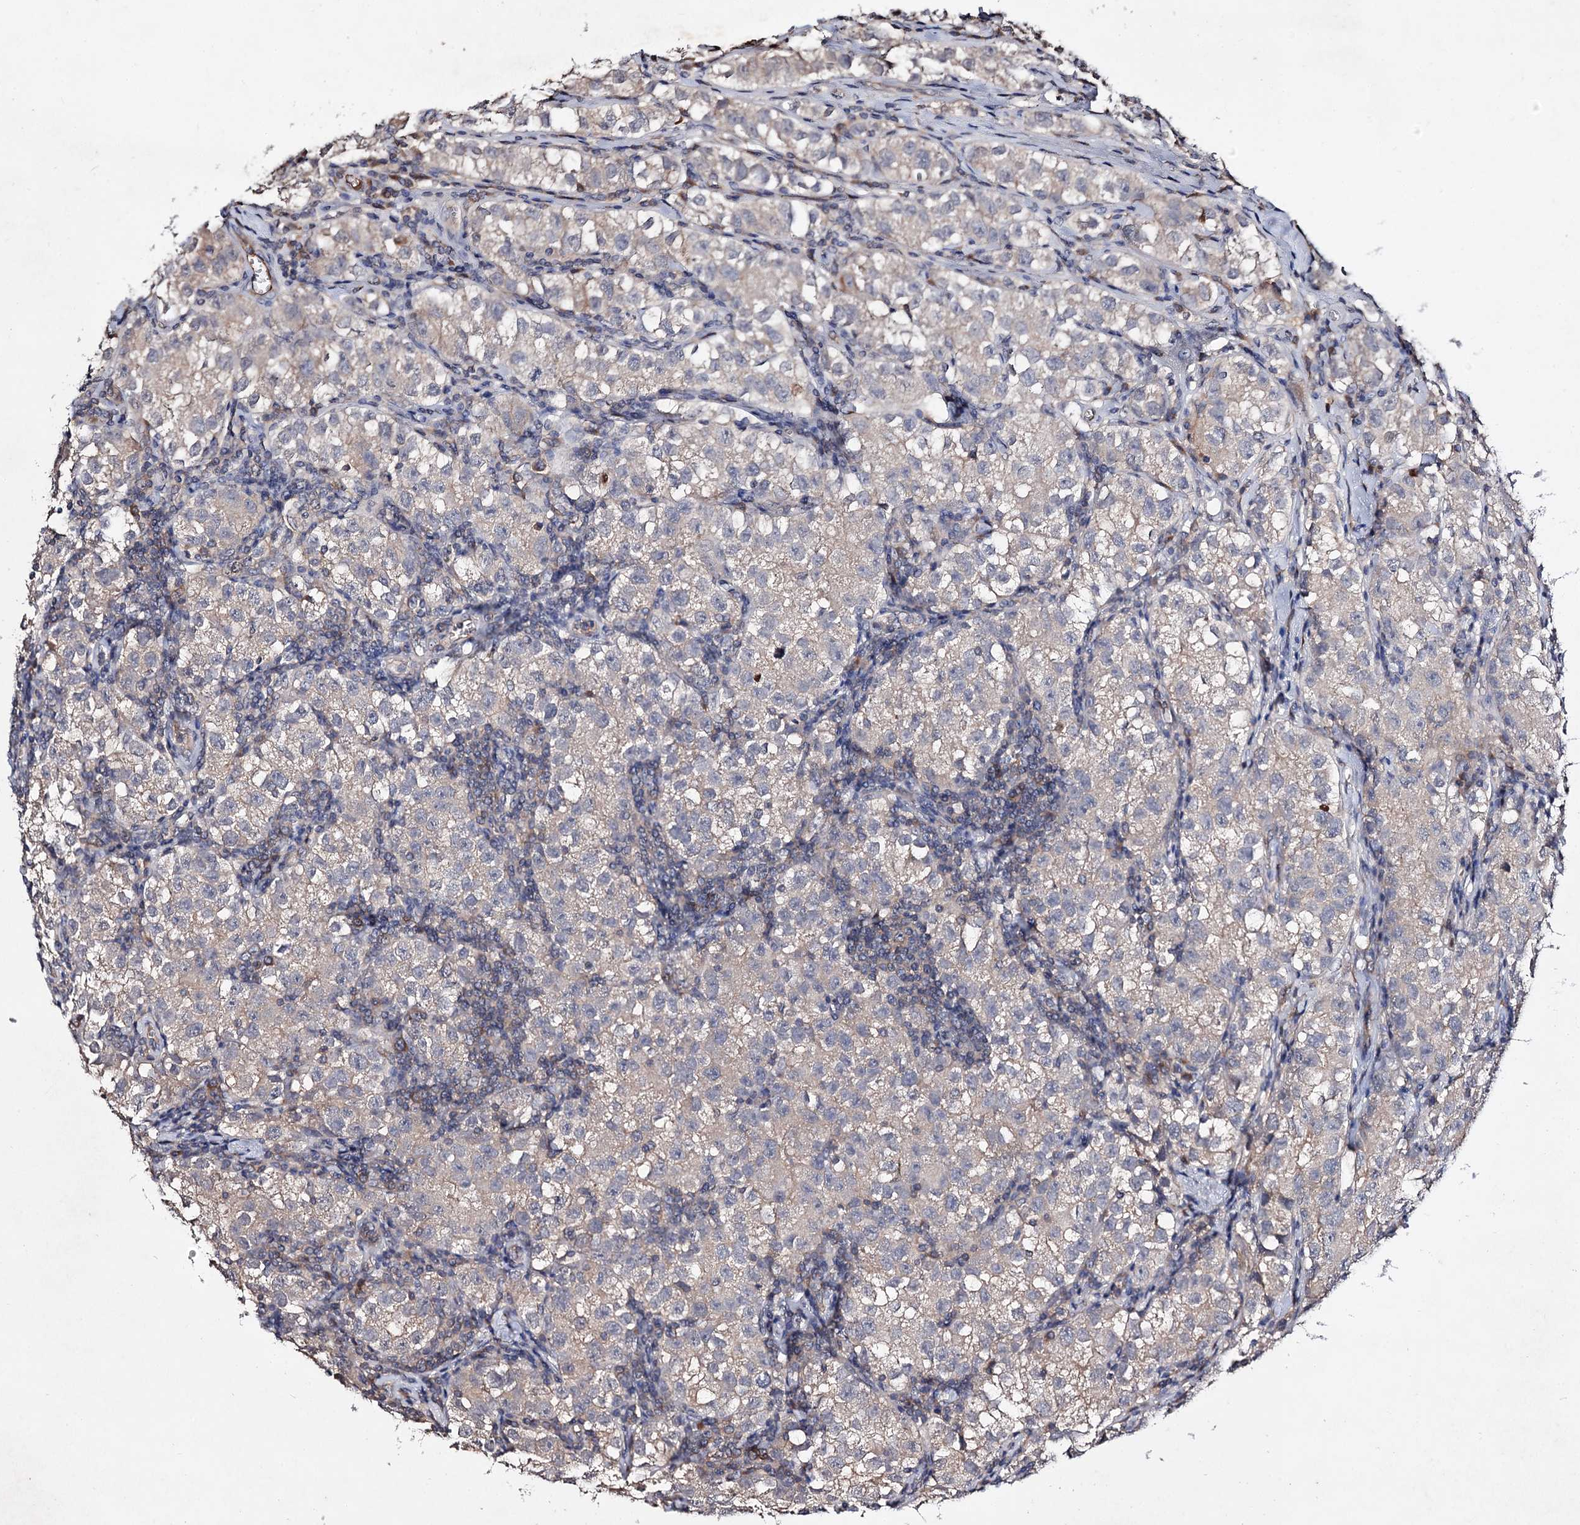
{"staining": {"intensity": "negative", "quantity": "none", "location": "none"}, "tissue": "testis cancer", "cell_type": "Tumor cells", "image_type": "cancer", "snomed": [{"axis": "morphology", "description": "Seminoma, NOS"}, {"axis": "morphology", "description": "Carcinoma, Embryonal, NOS"}, {"axis": "topography", "description": "Testis"}], "caption": "An immunohistochemistry micrograph of testis cancer (seminoma) is shown. There is no staining in tumor cells of testis cancer (seminoma).", "gene": "ARFIP2", "patient": {"sex": "male", "age": 43}}